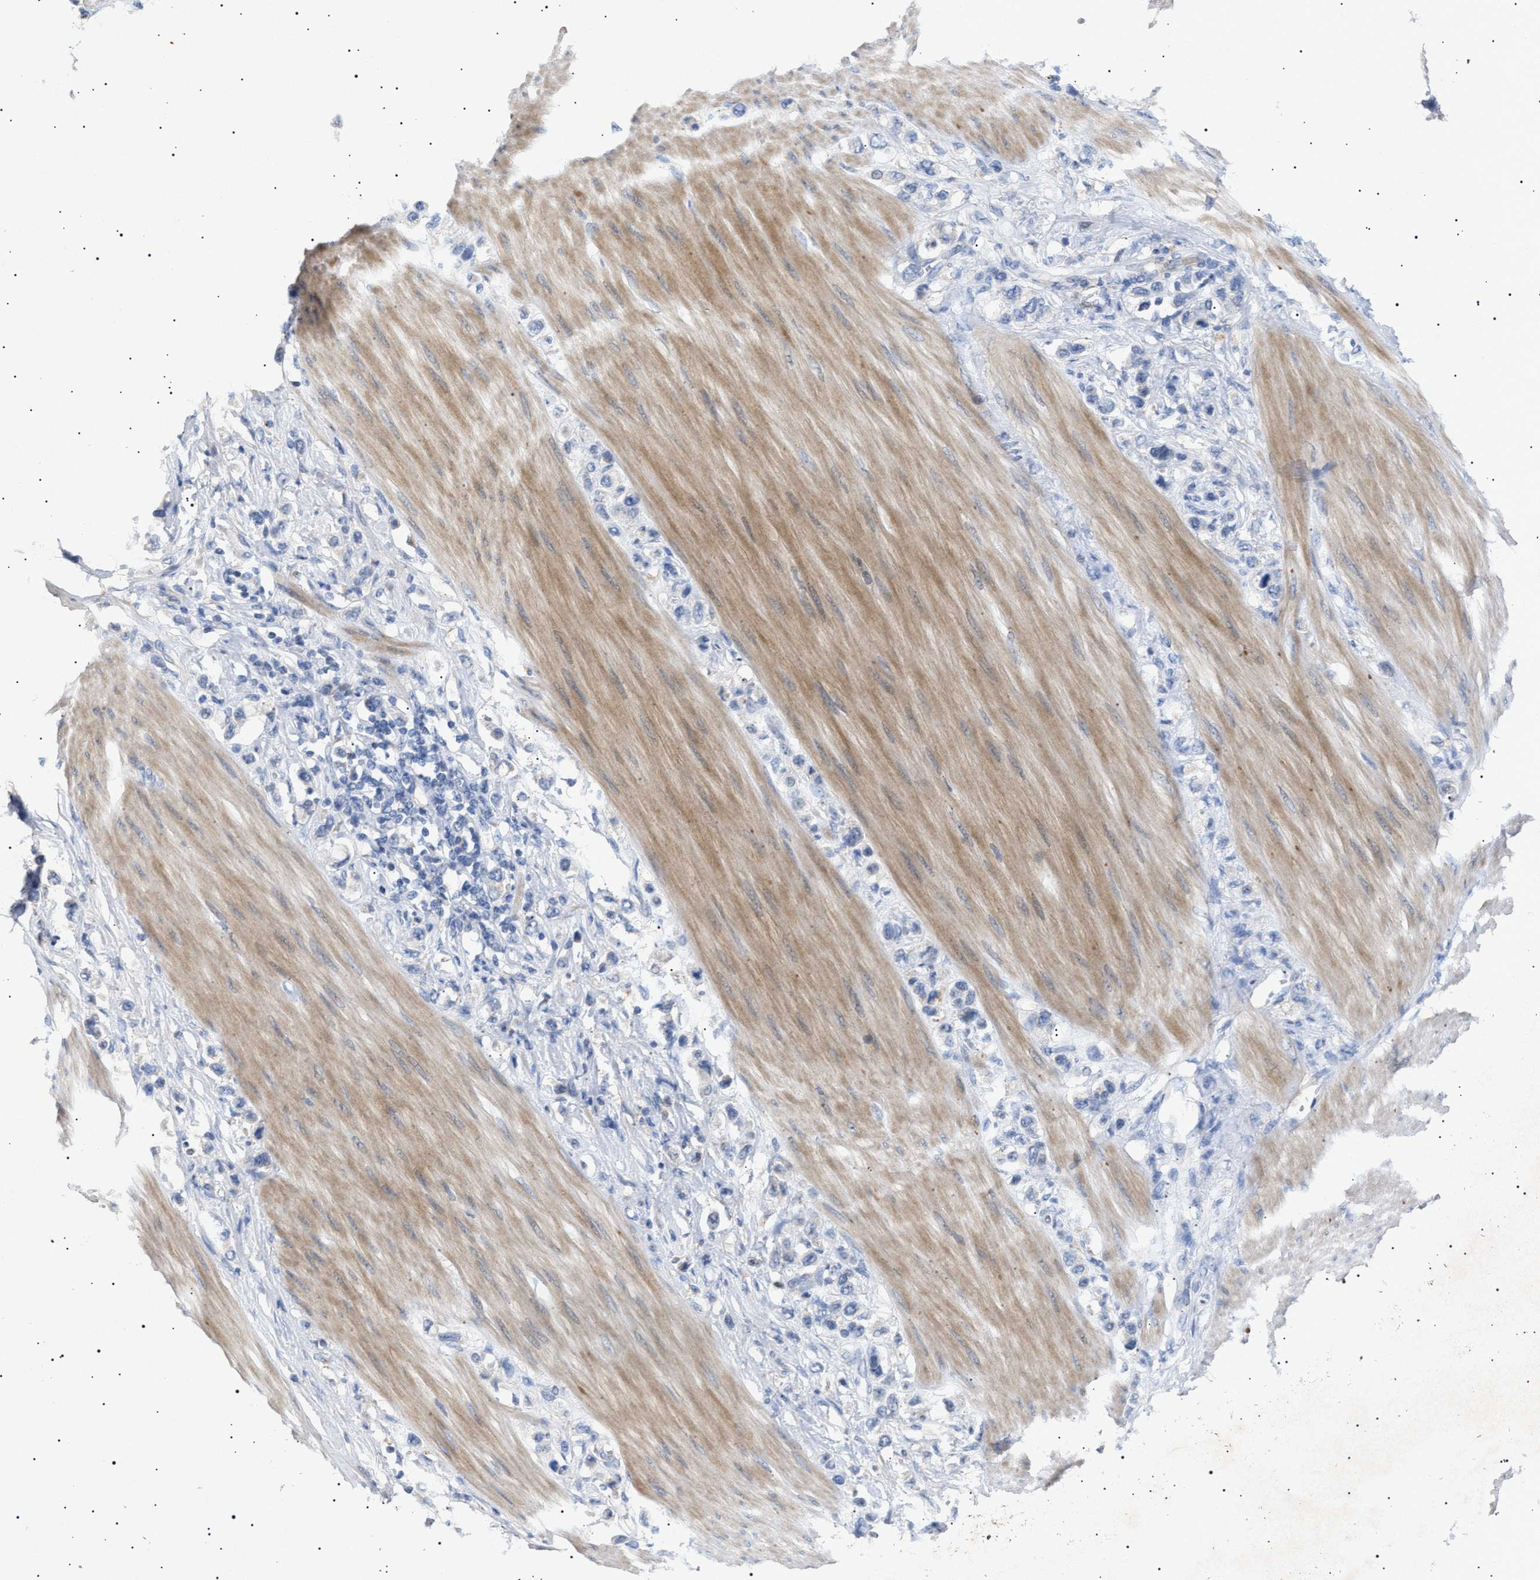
{"staining": {"intensity": "negative", "quantity": "none", "location": "none"}, "tissue": "stomach cancer", "cell_type": "Tumor cells", "image_type": "cancer", "snomed": [{"axis": "morphology", "description": "Adenocarcinoma, NOS"}, {"axis": "topography", "description": "Stomach"}], "caption": "Tumor cells show no significant expression in stomach cancer.", "gene": "SIRT5", "patient": {"sex": "female", "age": 65}}